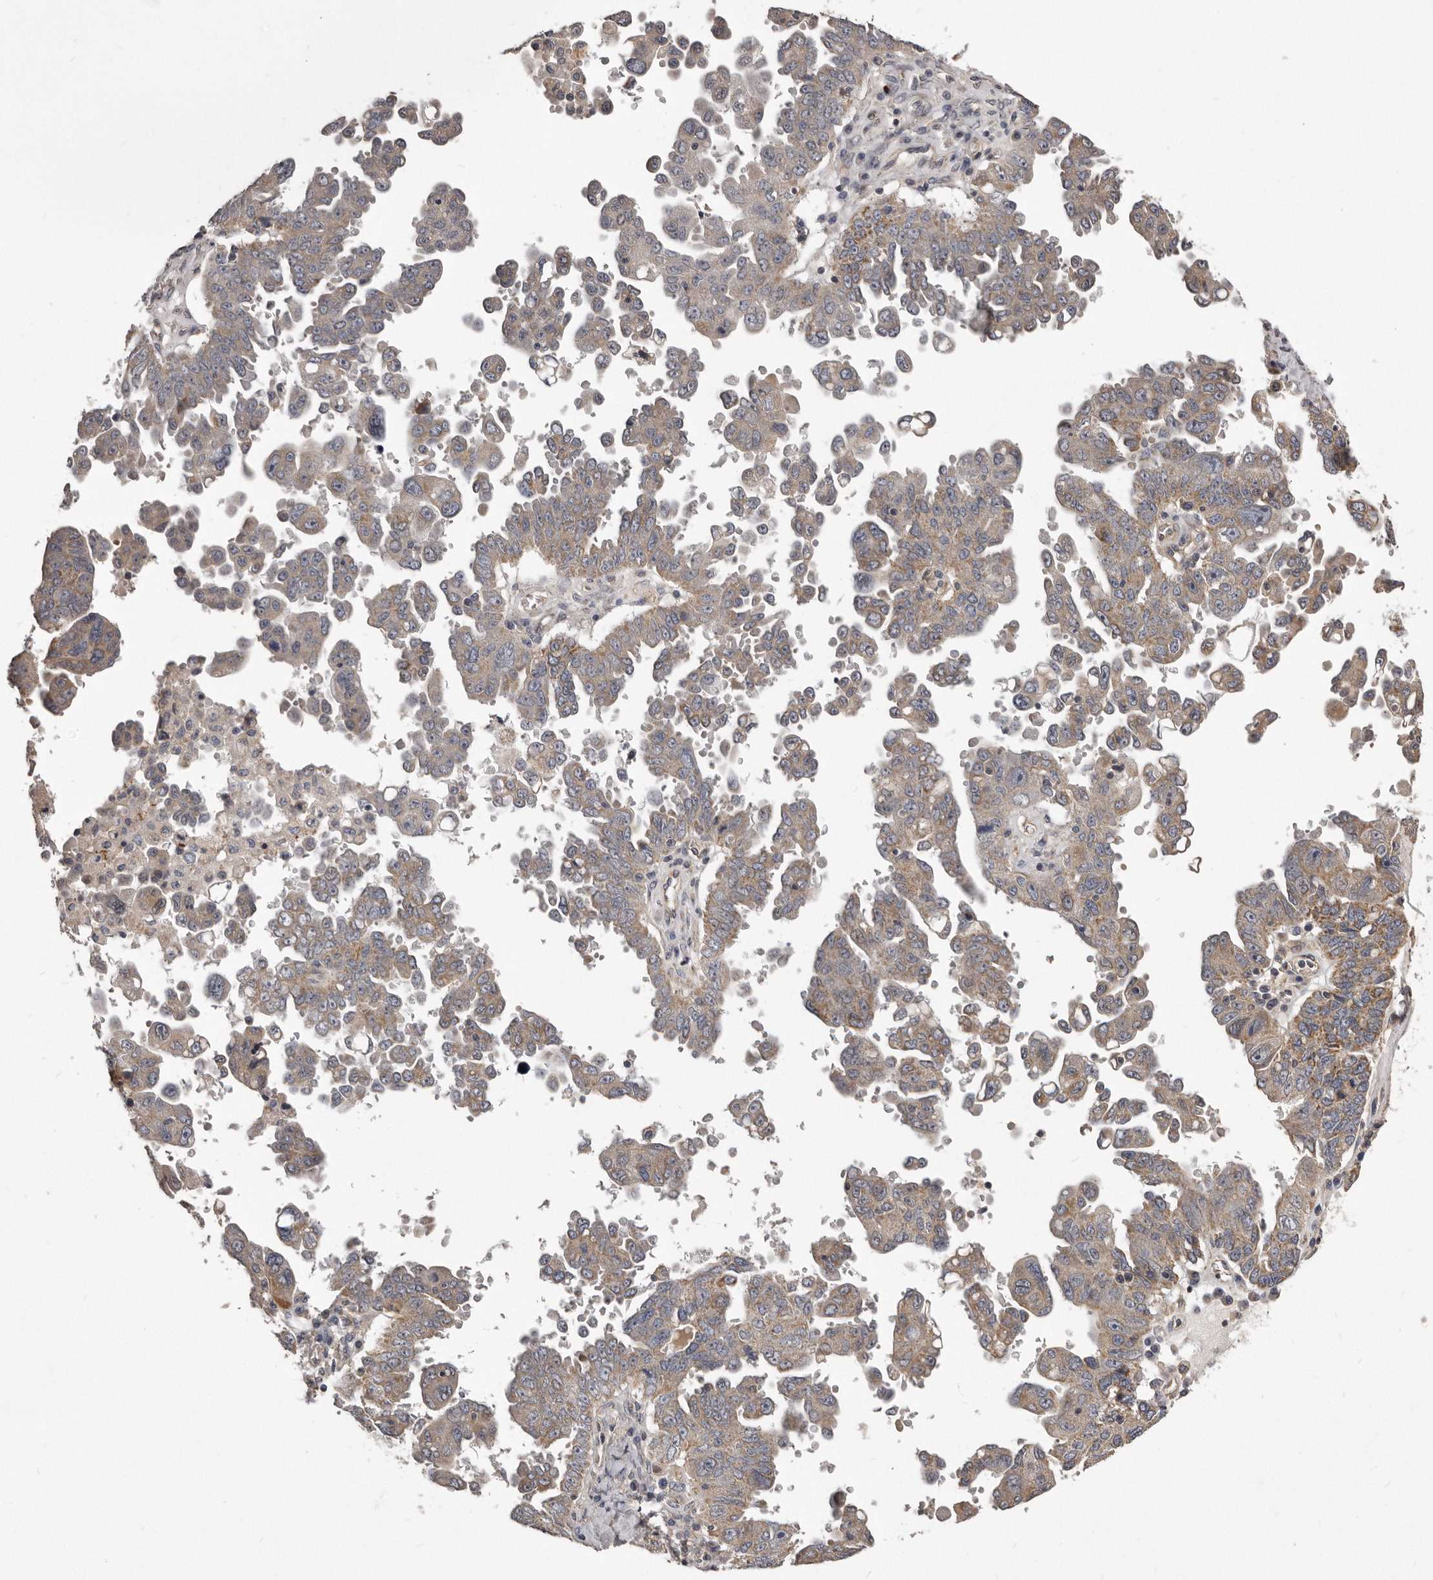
{"staining": {"intensity": "weak", "quantity": "25%-75%", "location": "cytoplasmic/membranous"}, "tissue": "ovarian cancer", "cell_type": "Tumor cells", "image_type": "cancer", "snomed": [{"axis": "morphology", "description": "Carcinoma, endometroid"}, {"axis": "topography", "description": "Ovary"}], "caption": "A low amount of weak cytoplasmic/membranous positivity is appreciated in approximately 25%-75% of tumor cells in ovarian endometroid carcinoma tissue. The staining was performed using DAB (3,3'-diaminobenzidine), with brown indicating positive protein expression. Nuclei are stained blue with hematoxylin.", "gene": "ARMCX1", "patient": {"sex": "female", "age": 62}}